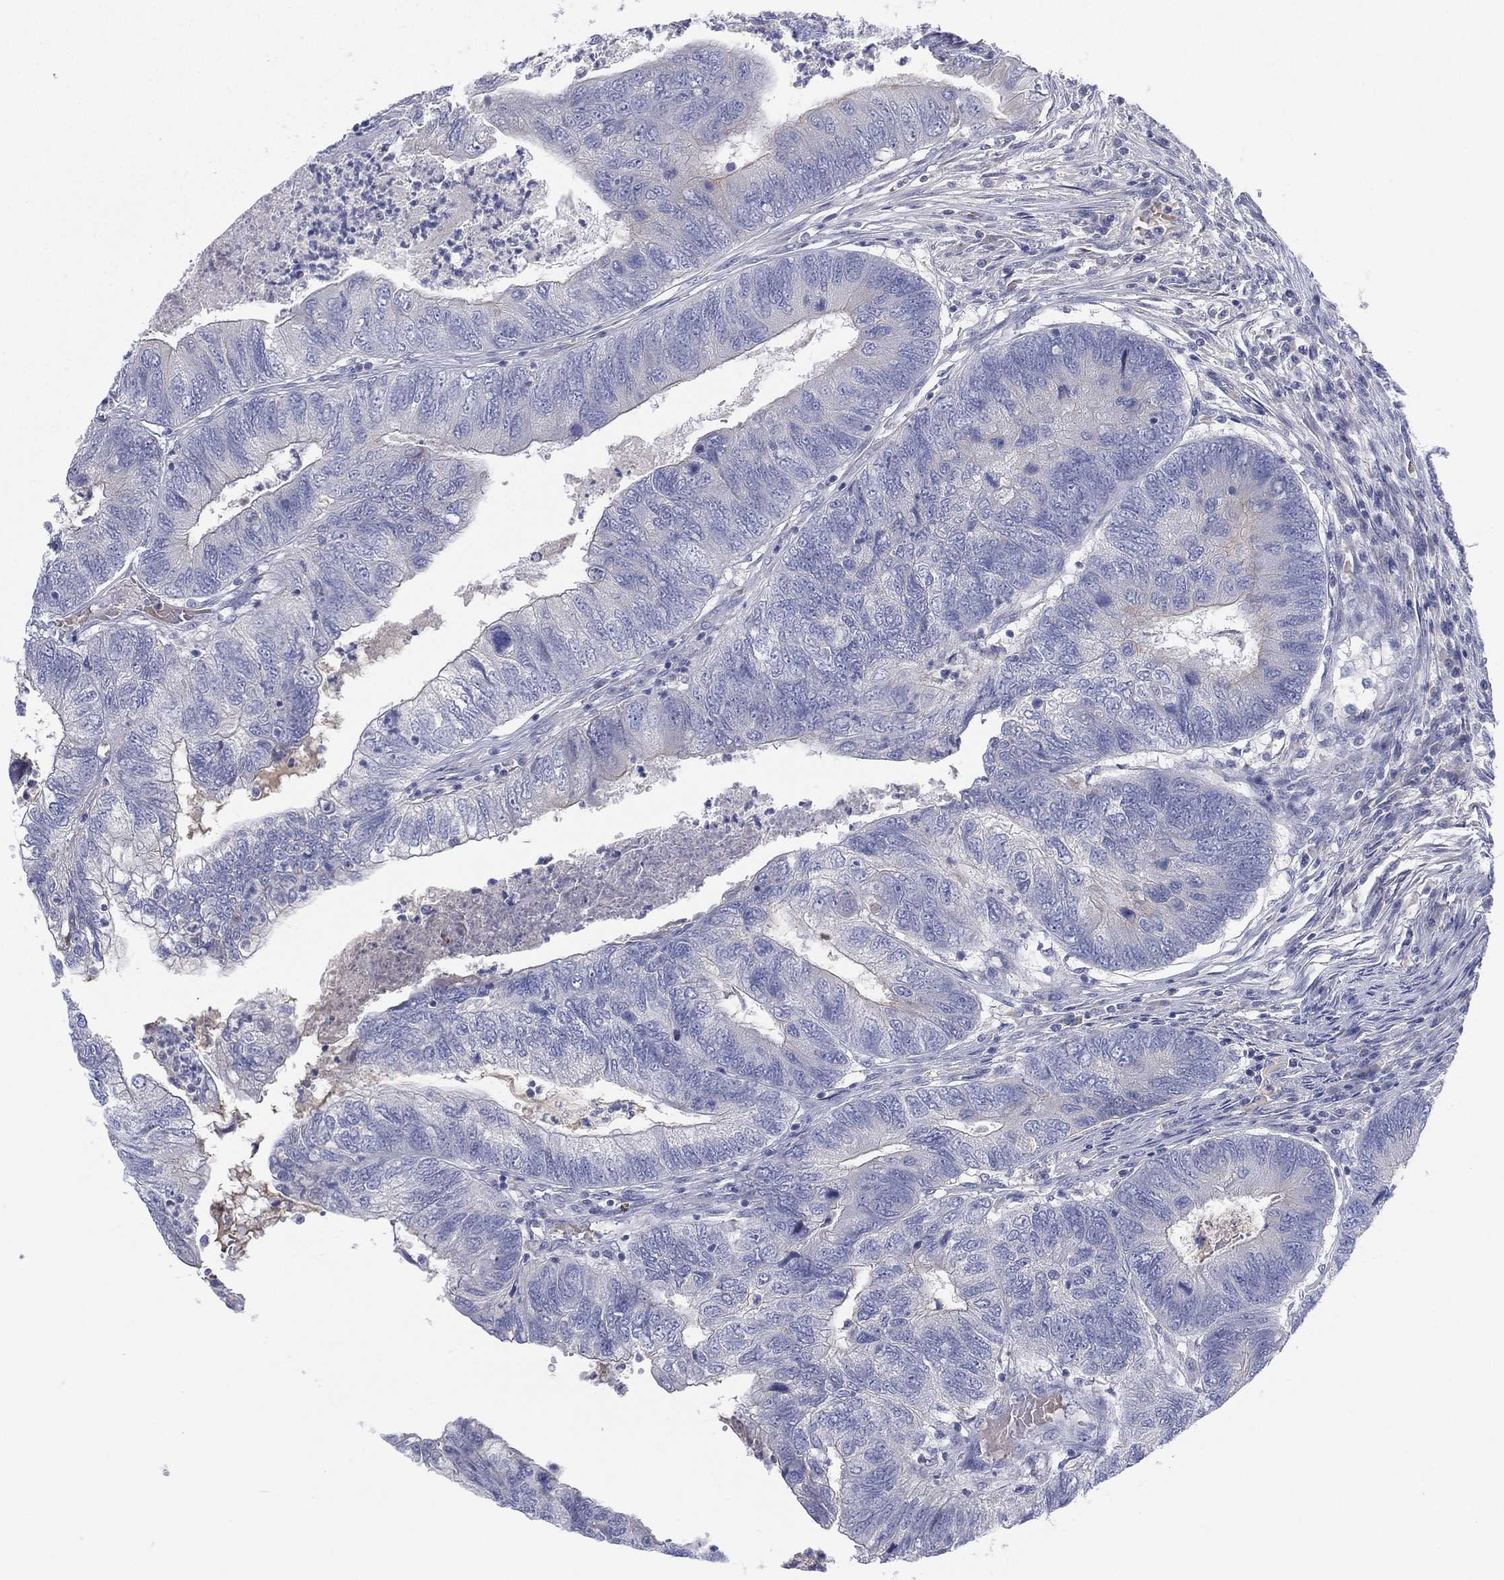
{"staining": {"intensity": "negative", "quantity": "none", "location": "none"}, "tissue": "colorectal cancer", "cell_type": "Tumor cells", "image_type": "cancer", "snomed": [{"axis": "morphology", "description": "Adenocarcinoma, NOS"}, {"axis": "topography", "description": "Colon"}], "caption": "Human colorectal adenocarcinoma stained for a protein using immunohistochemistry demonstrates no staining in tumor cells.", "gene": "CYP2D6", "patient": {"sex": "female", "age": 67}}